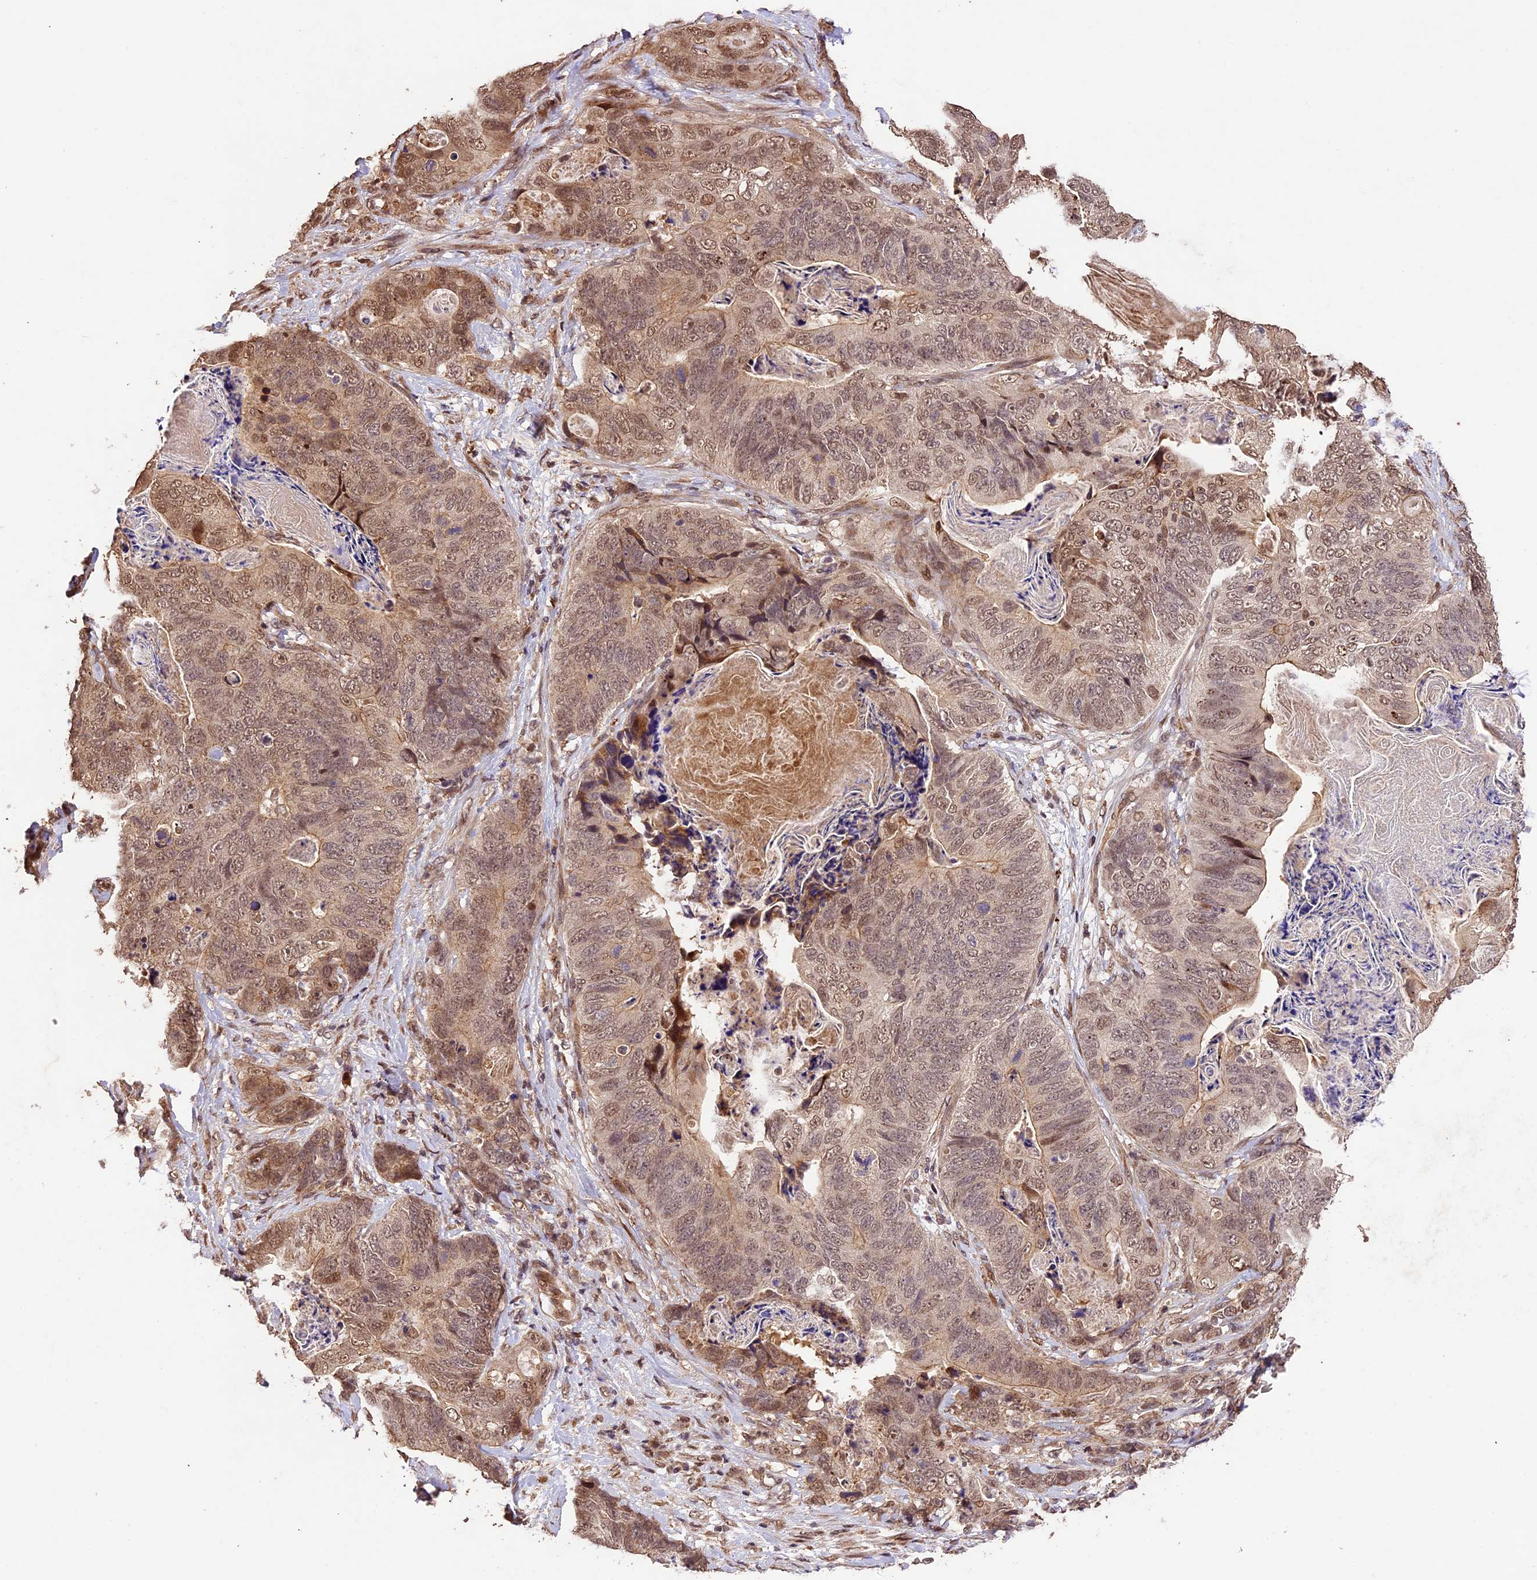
{"staining": {"intensity": "moderate", "quantity": "25%-75%", "location": "cytoplasmic/membranous,nuclear"}, "tissue": "stomach cancer", "cell_type": "Tumor cells", "image_type": "cancer", "snomed": [{"axis": "morphology", "description": "Normal tissue, NOS"}, {"axis": "morphology", "description": "Adenocarcinoma, NOS"}, {"axis": "topography", "description": "Stomach"}], "caption": "Human stomach adenocarcinoma stained with a brown dye shows moderate cytoplasmic/membranous and nuclear positive expression in about 25%-75% of tumor cells.", "gene": "CDKN2AIP", "patient": {"sex": "female", "age": 89}}